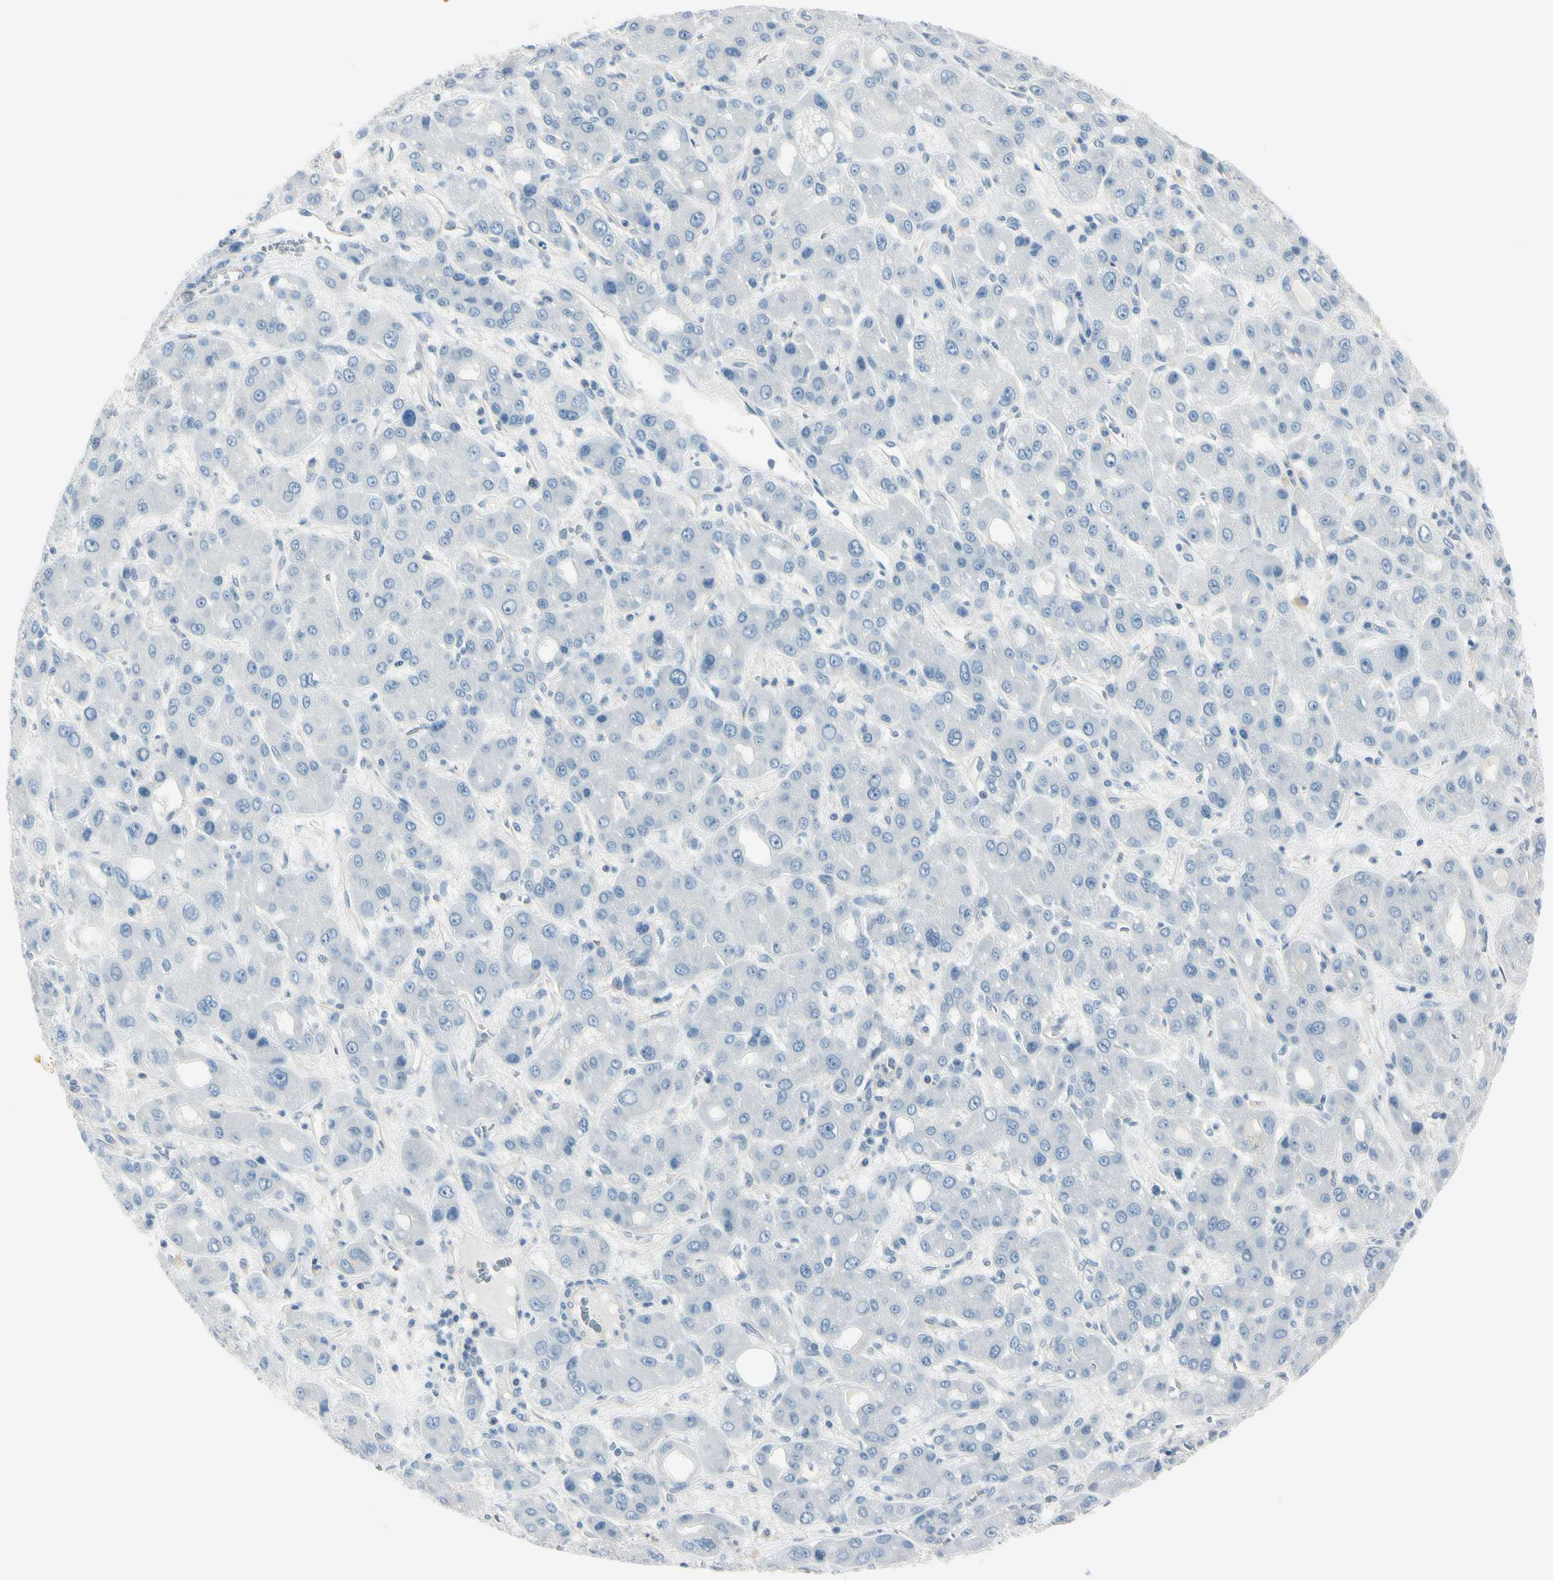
{"staining": {"intensity": "negative", "quantity": "none", "location": "none"}, "tissue": "liver cancer", "cell_type": "Tumor cells", "image_type": "cancer", "snomed": [{"axis": "morphology", "description": "Carcinoma, Hepatocellular, NOS"}, {"axis": "topography", "description": "Liver"}], "caption": "Image shows no significant protein positivity in tumor cells of hepatocellular carcinoma (liver).", "gene": "ASB9", "patient": {"sex": "male", "age": 55}}